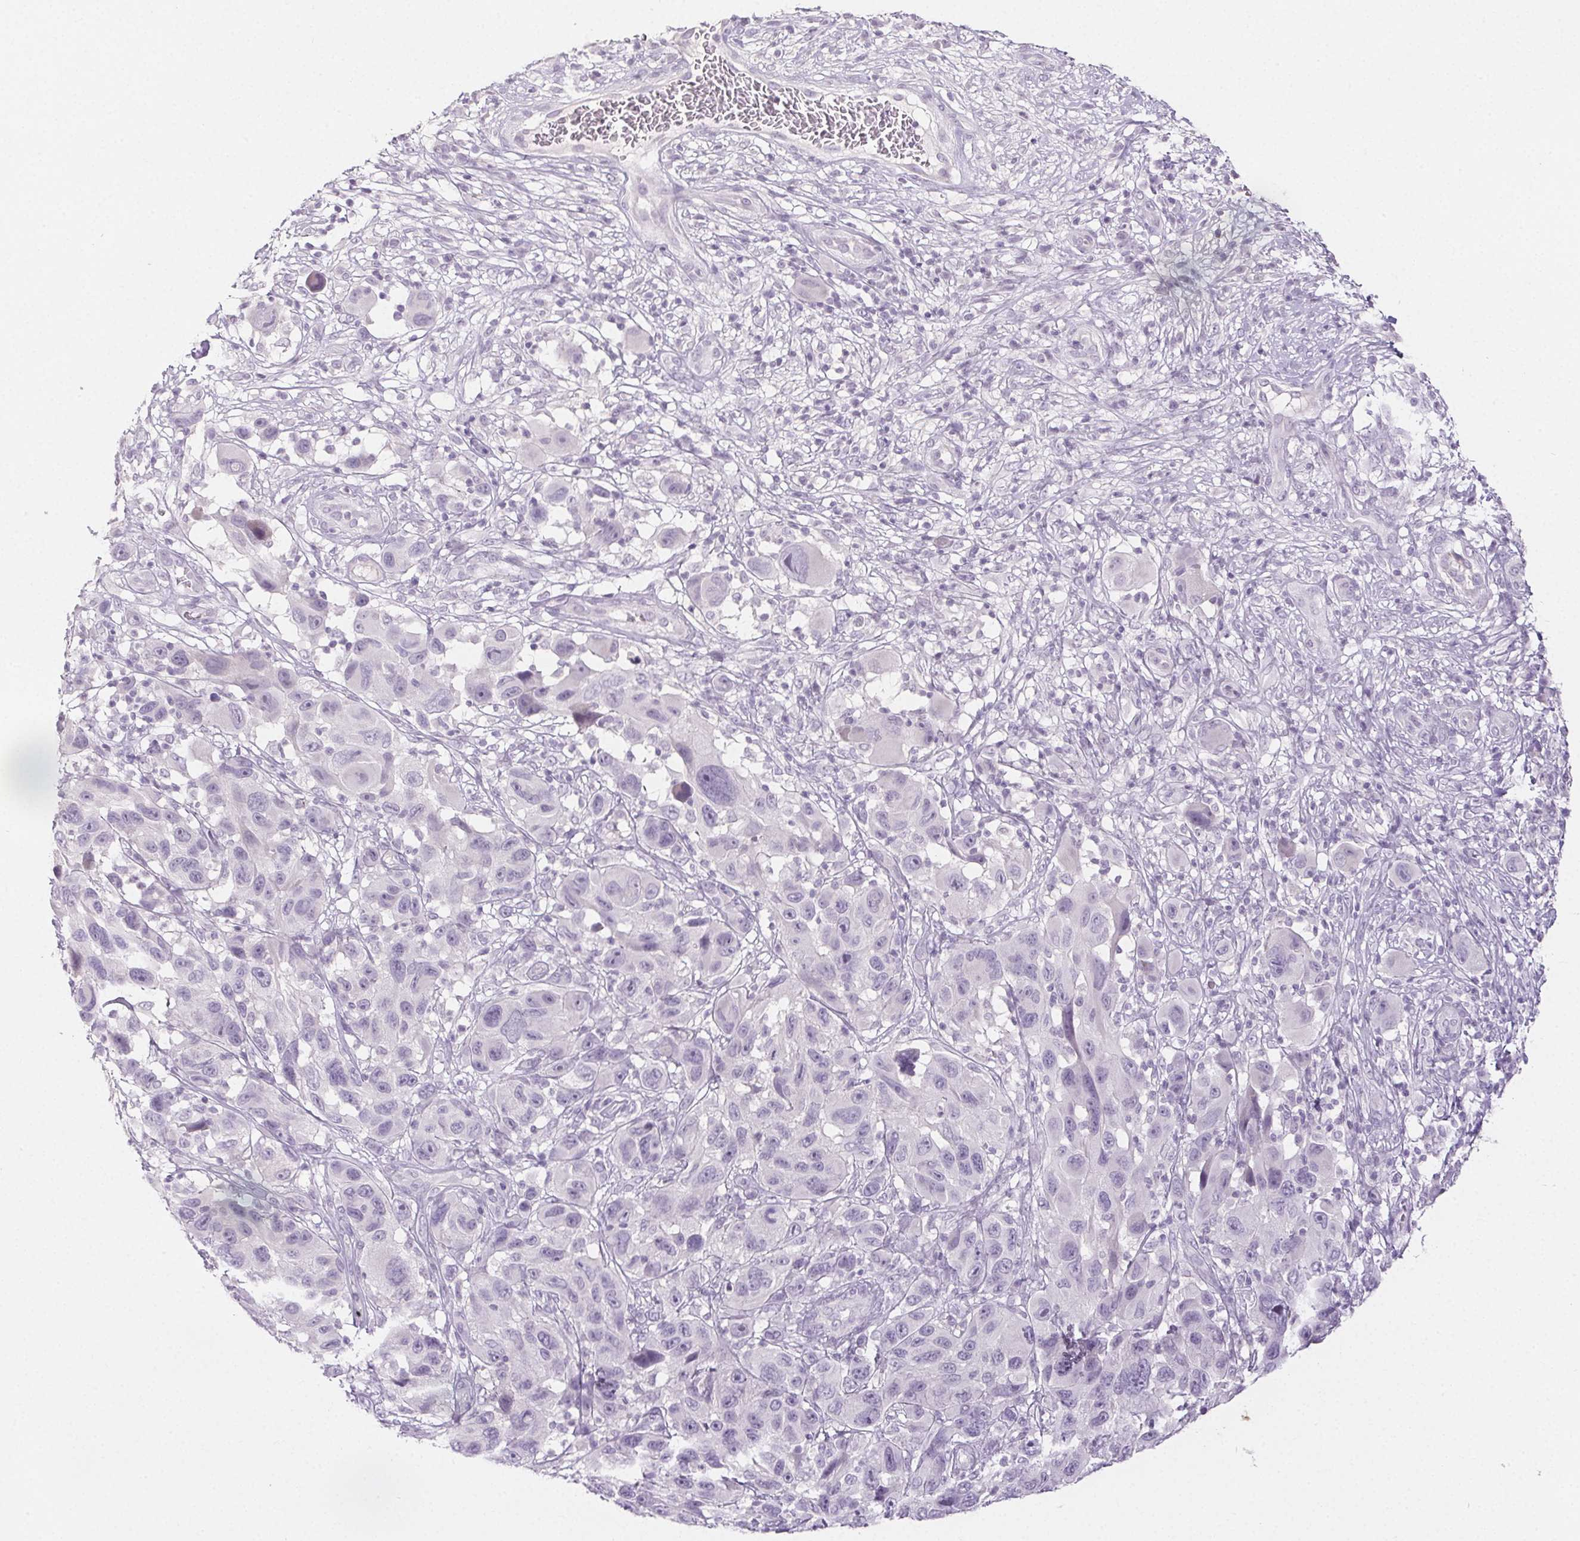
{"staining": {"intensity": "negative", "quantity": "none", "location": "none"}, "tissue": "melanoma", "cell_type": "Tumor cells", "image_type": "cancer", "snomed": [{"axis": "morphology", "description": "Malignant melanoma, NOS"}, {"axis": "topography", "description": "Skin"}], "caption": "High power microscopy image of an IHC image of malignant melanoma, revealing no significant staining in tumor cells.", "gene": "PI3", "patient": {"sex": "male", "age": 53}}